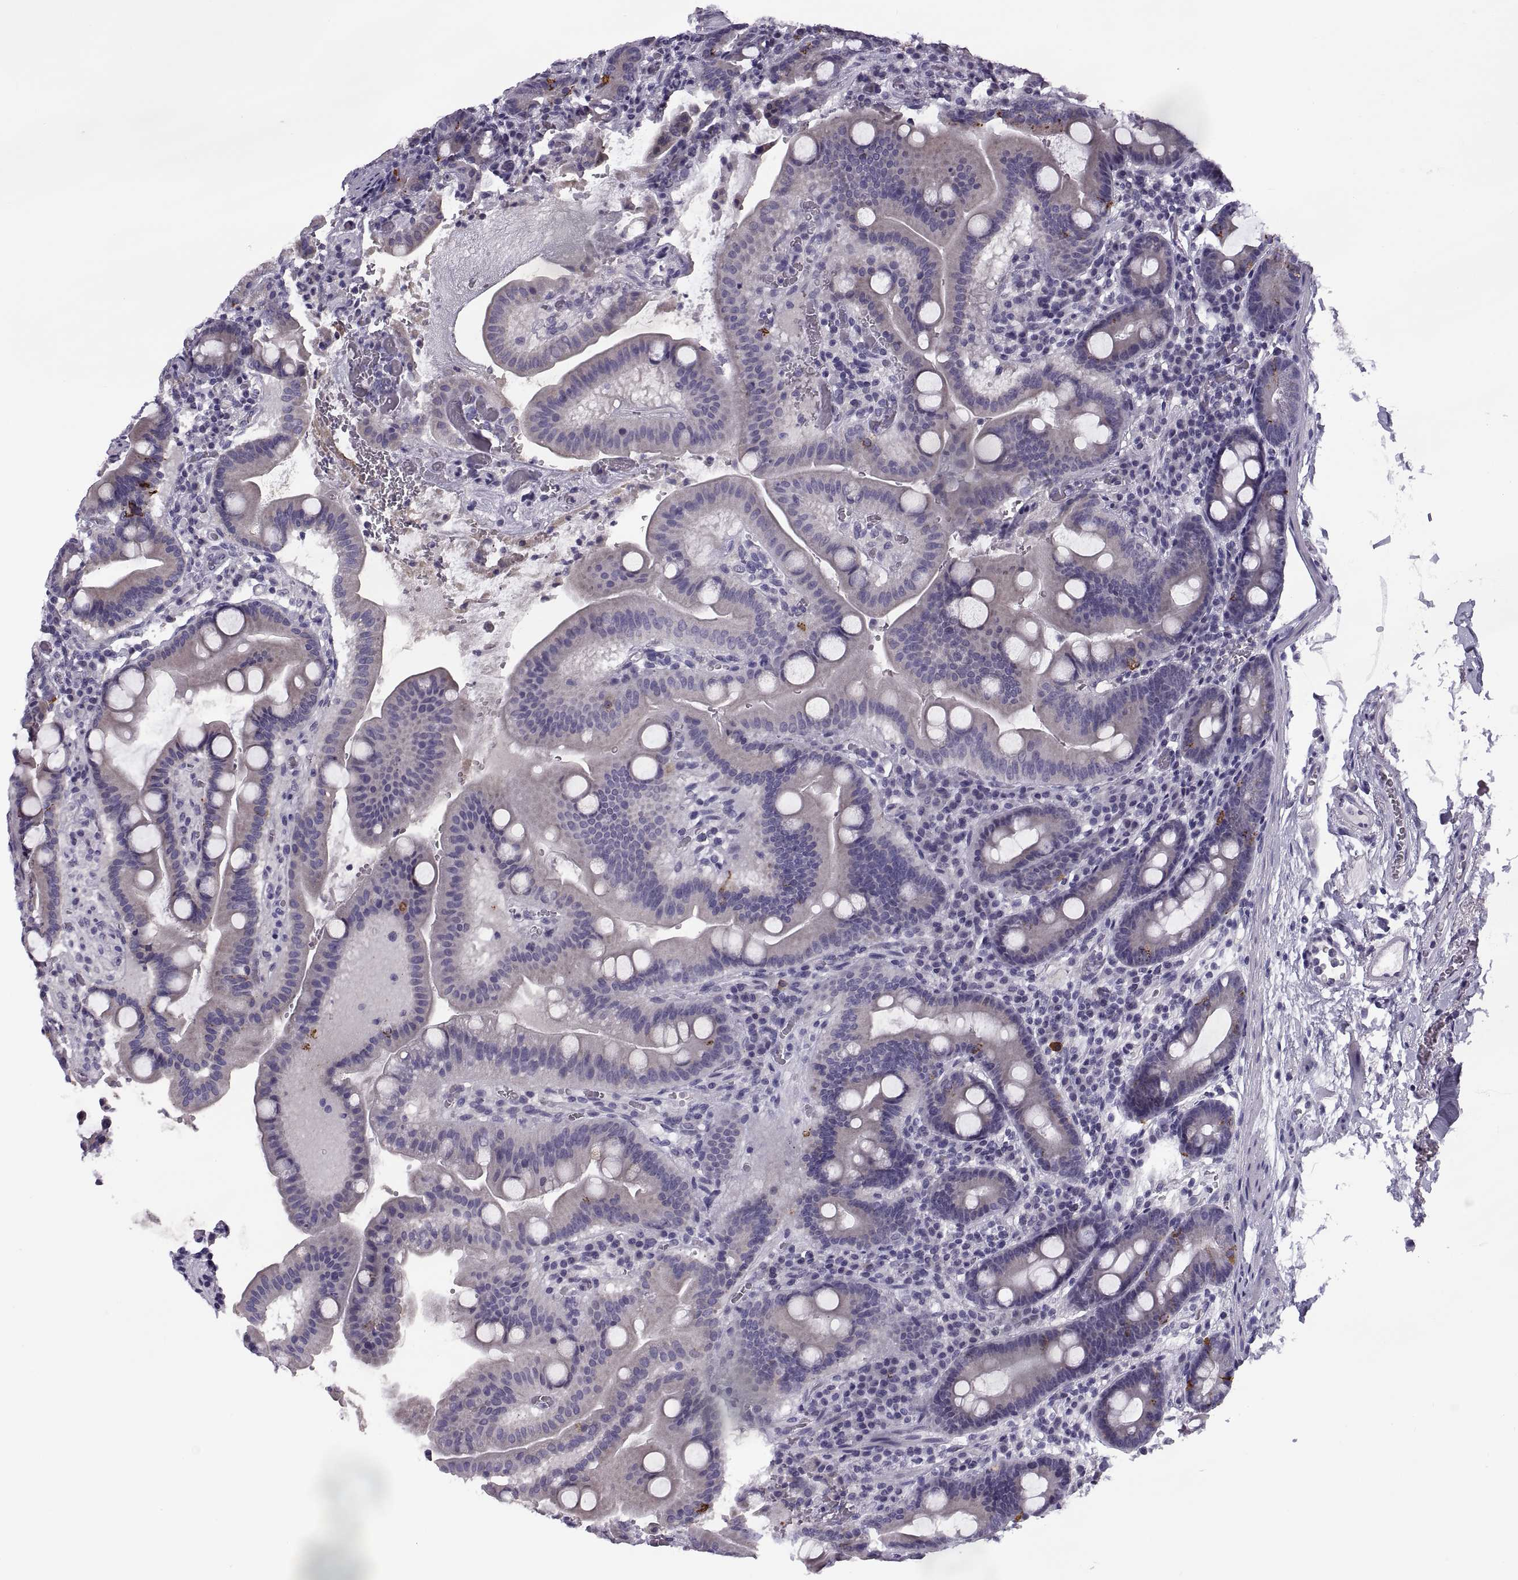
{"staining": {"intensity": "moderate", "quantity": "<25%", "location": "cytoplasmic/membranous"}, "tissue": "duodenum", "cell_type": "Glandular cells", "image_type": "normal", "snomed": [{"axis": "morphology", "description": "Normal tissue, NOS"}, {"axis": "topography", "description": "Duodenum"}], "caption": "A high-resolution micrograph shows IHC staining of benign duodenum, which exhibits moderate cytoplasmic/membranous staining in about <25% of glandular cells.", "gene": "MAGEB1", "patient": {"sex": "male", "age": 59}}